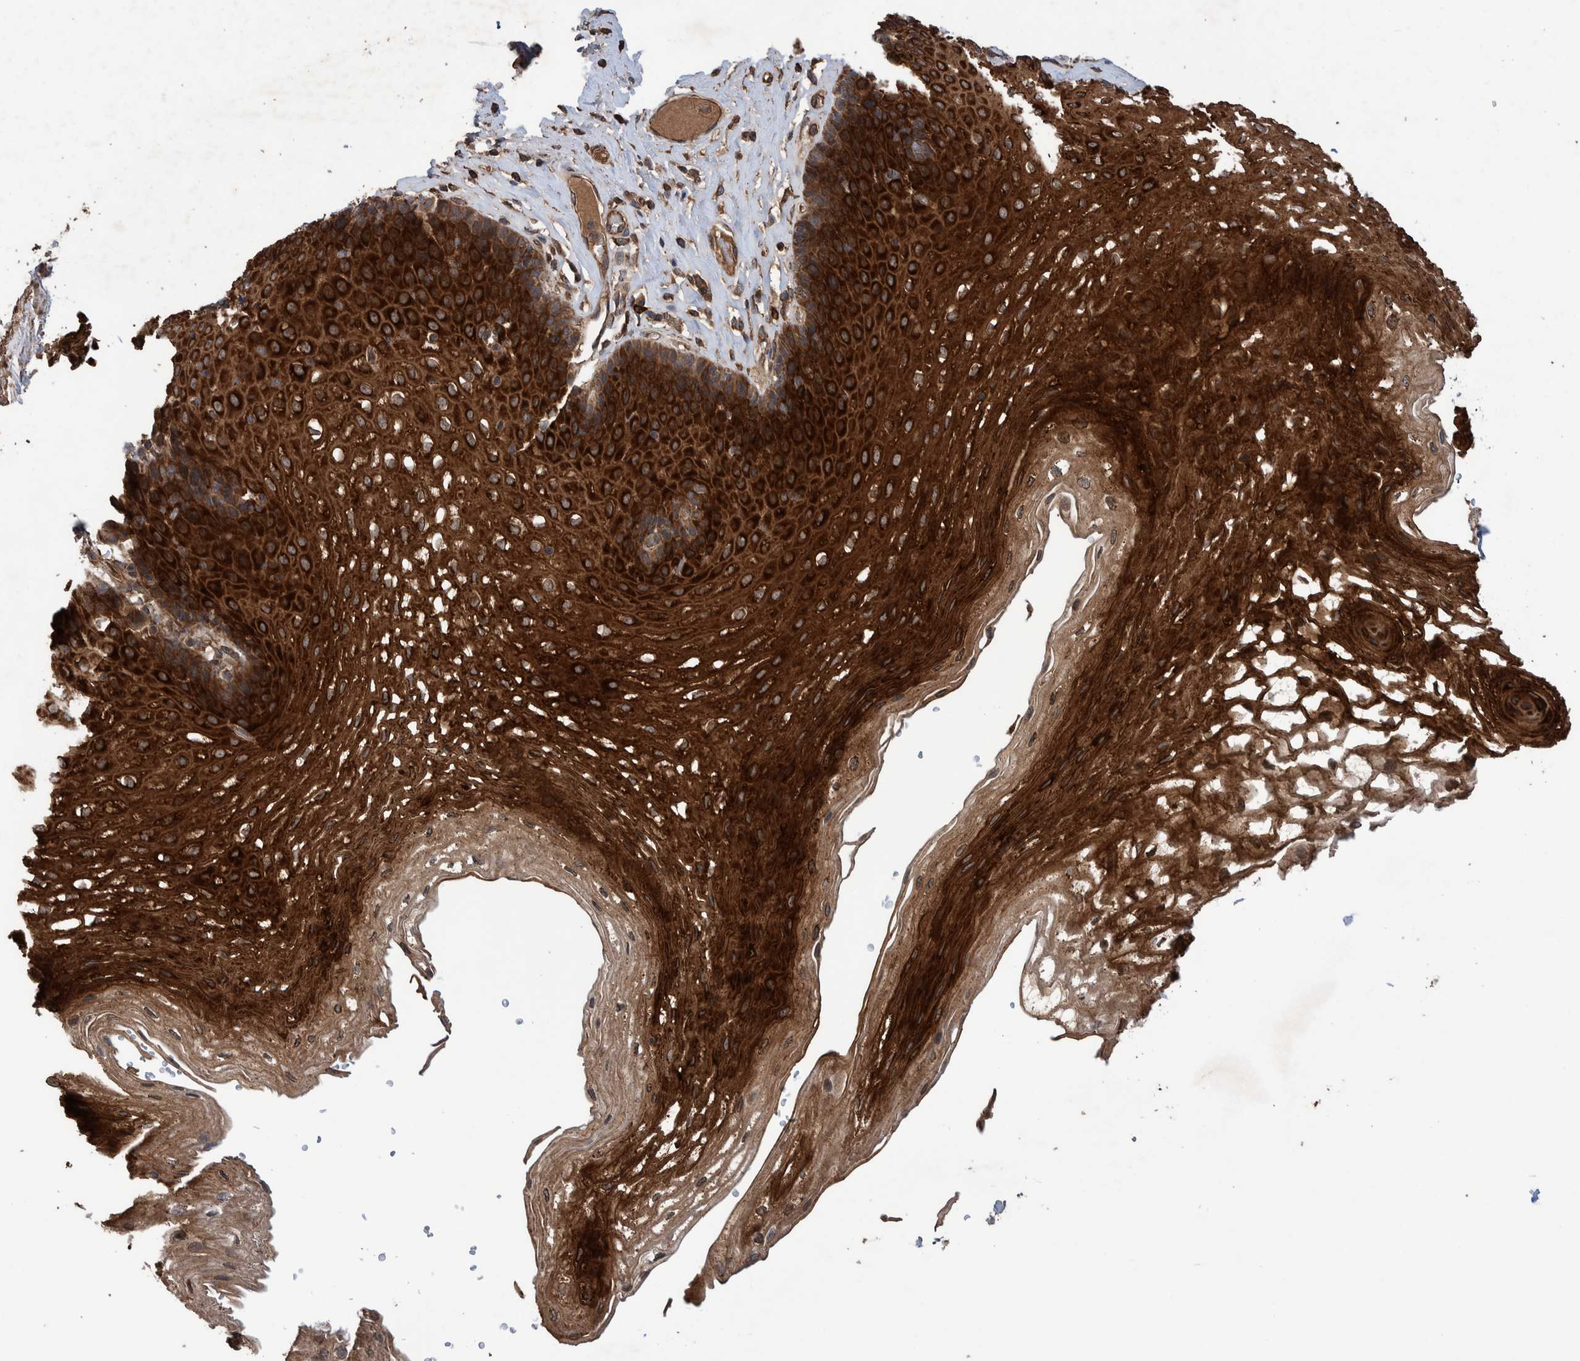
{"staining": {"intensity": "strong", "quantity": ">75%", "location": "cytoplasmic/membranous"}, "tissue": "esophagus", "cell_type": "Squamous epithelial cells", "image_type": "normal", "snomed": [{"axis": "morphology", "description": "Normal tissue, NOS"}, {"axis": "topography", "description": "Esophagus"}], "caption": "The immunohistochemical stain labels strong cytoplasmic/membranous expression in squamous epithelial cells of benign esophagus. The staining was performed using DAB, with brown indicating positive protein expression. Nuclei are stained blue with hematoxylin.", "gene": "ENSG00000251537", "patient": {"sex": "female", "age": 66}}